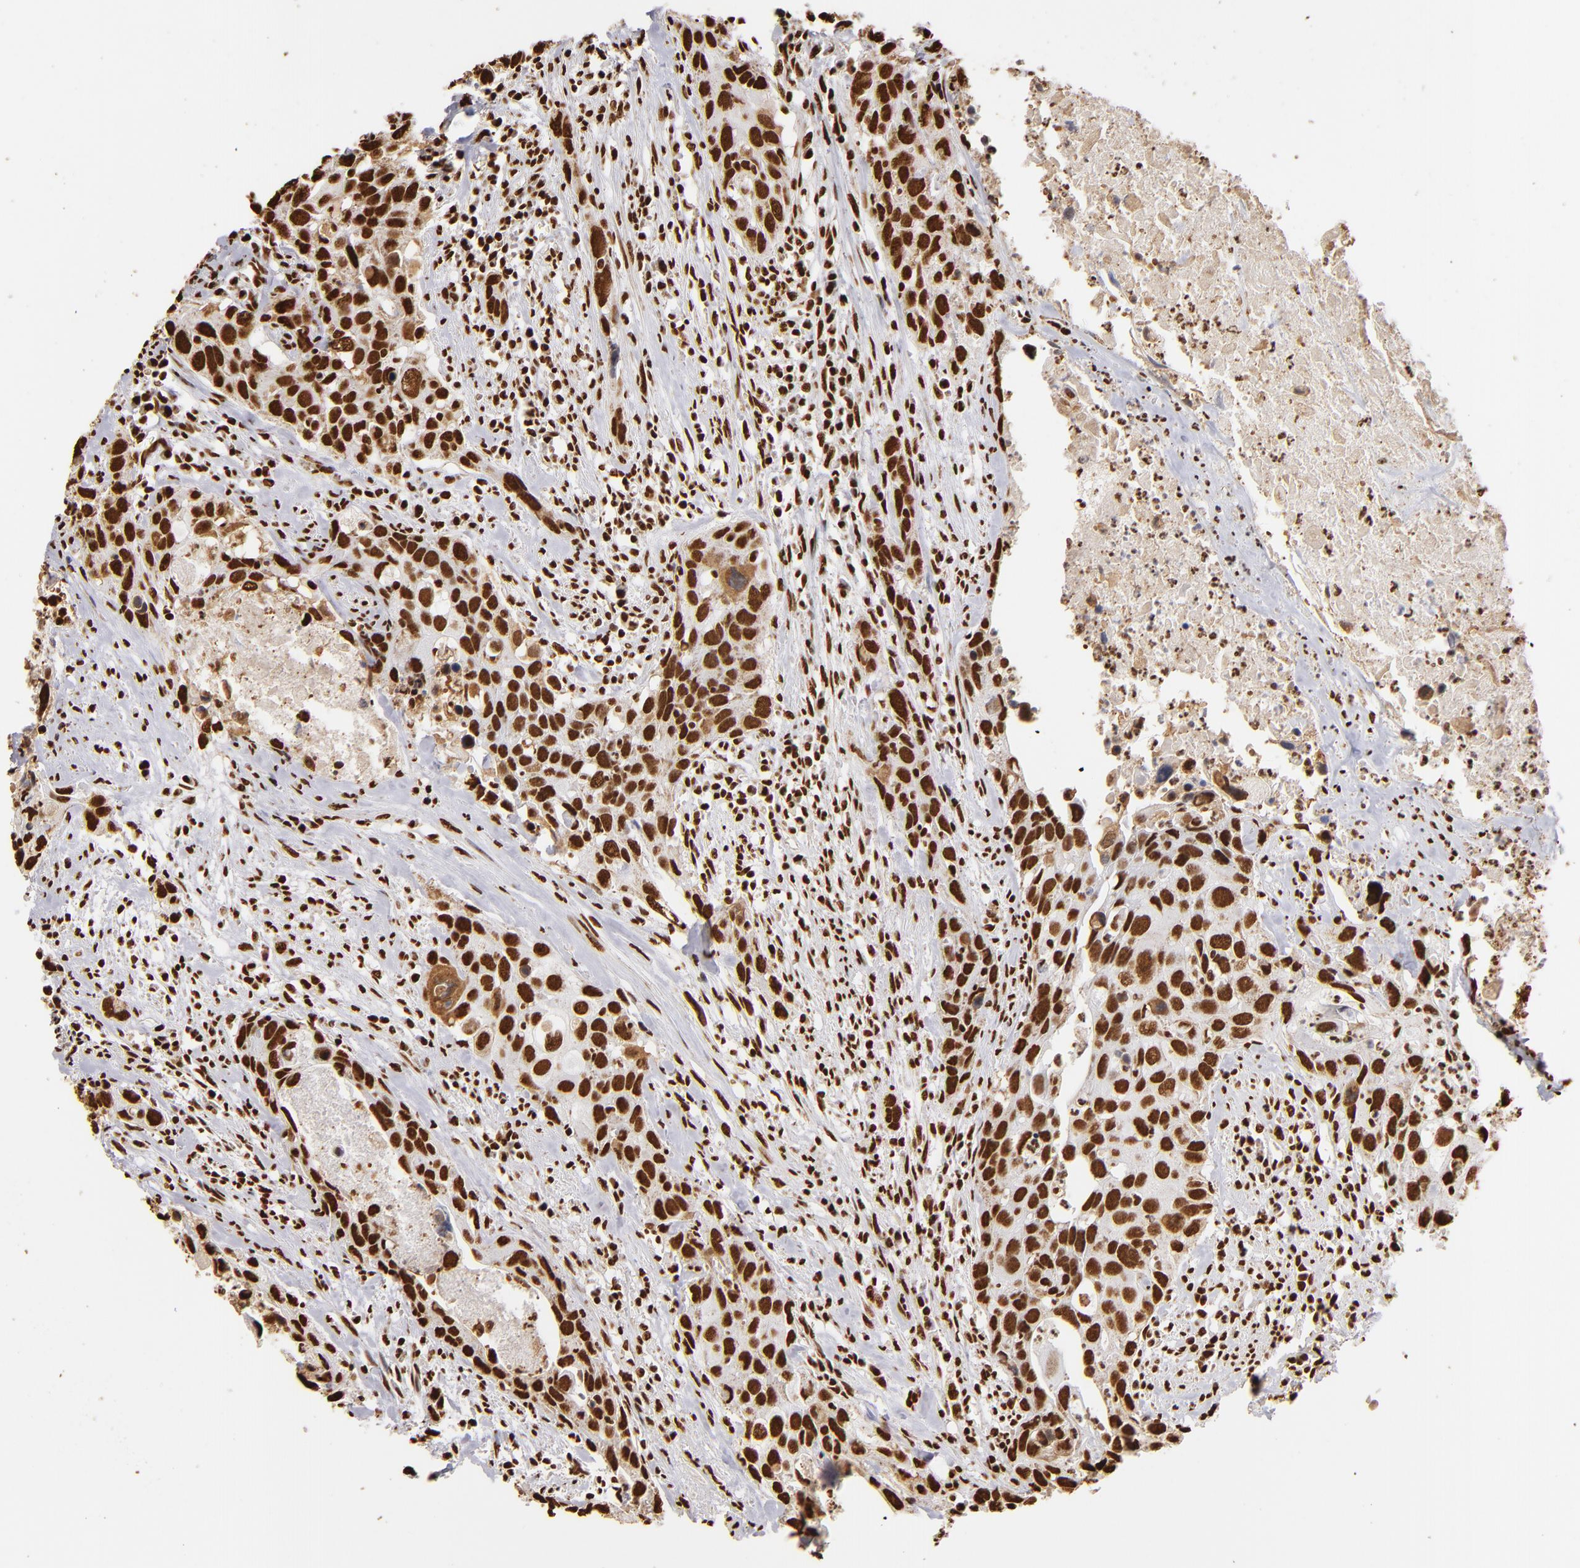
{"staining": {"intensity": "strong", "quantity": ">75%", "location": "nuclear"}, "tissue": "urothelial cancer", "cell_type": "Tumor cells", "image_type": "cancer", "snomed": [{"axis": "morphology", "description": "Urothelial carcinoma, High grade"}, {"axis": "topography", "description": "Urinary bladder"}], "caption": "Protein staining by immunohistochemistry exhibits strong nuclear expression in approximately >75% of tumor cells in urothelial cancer.", "gene": "ILF3", "patient": {"sex": "male", "age": 71}}